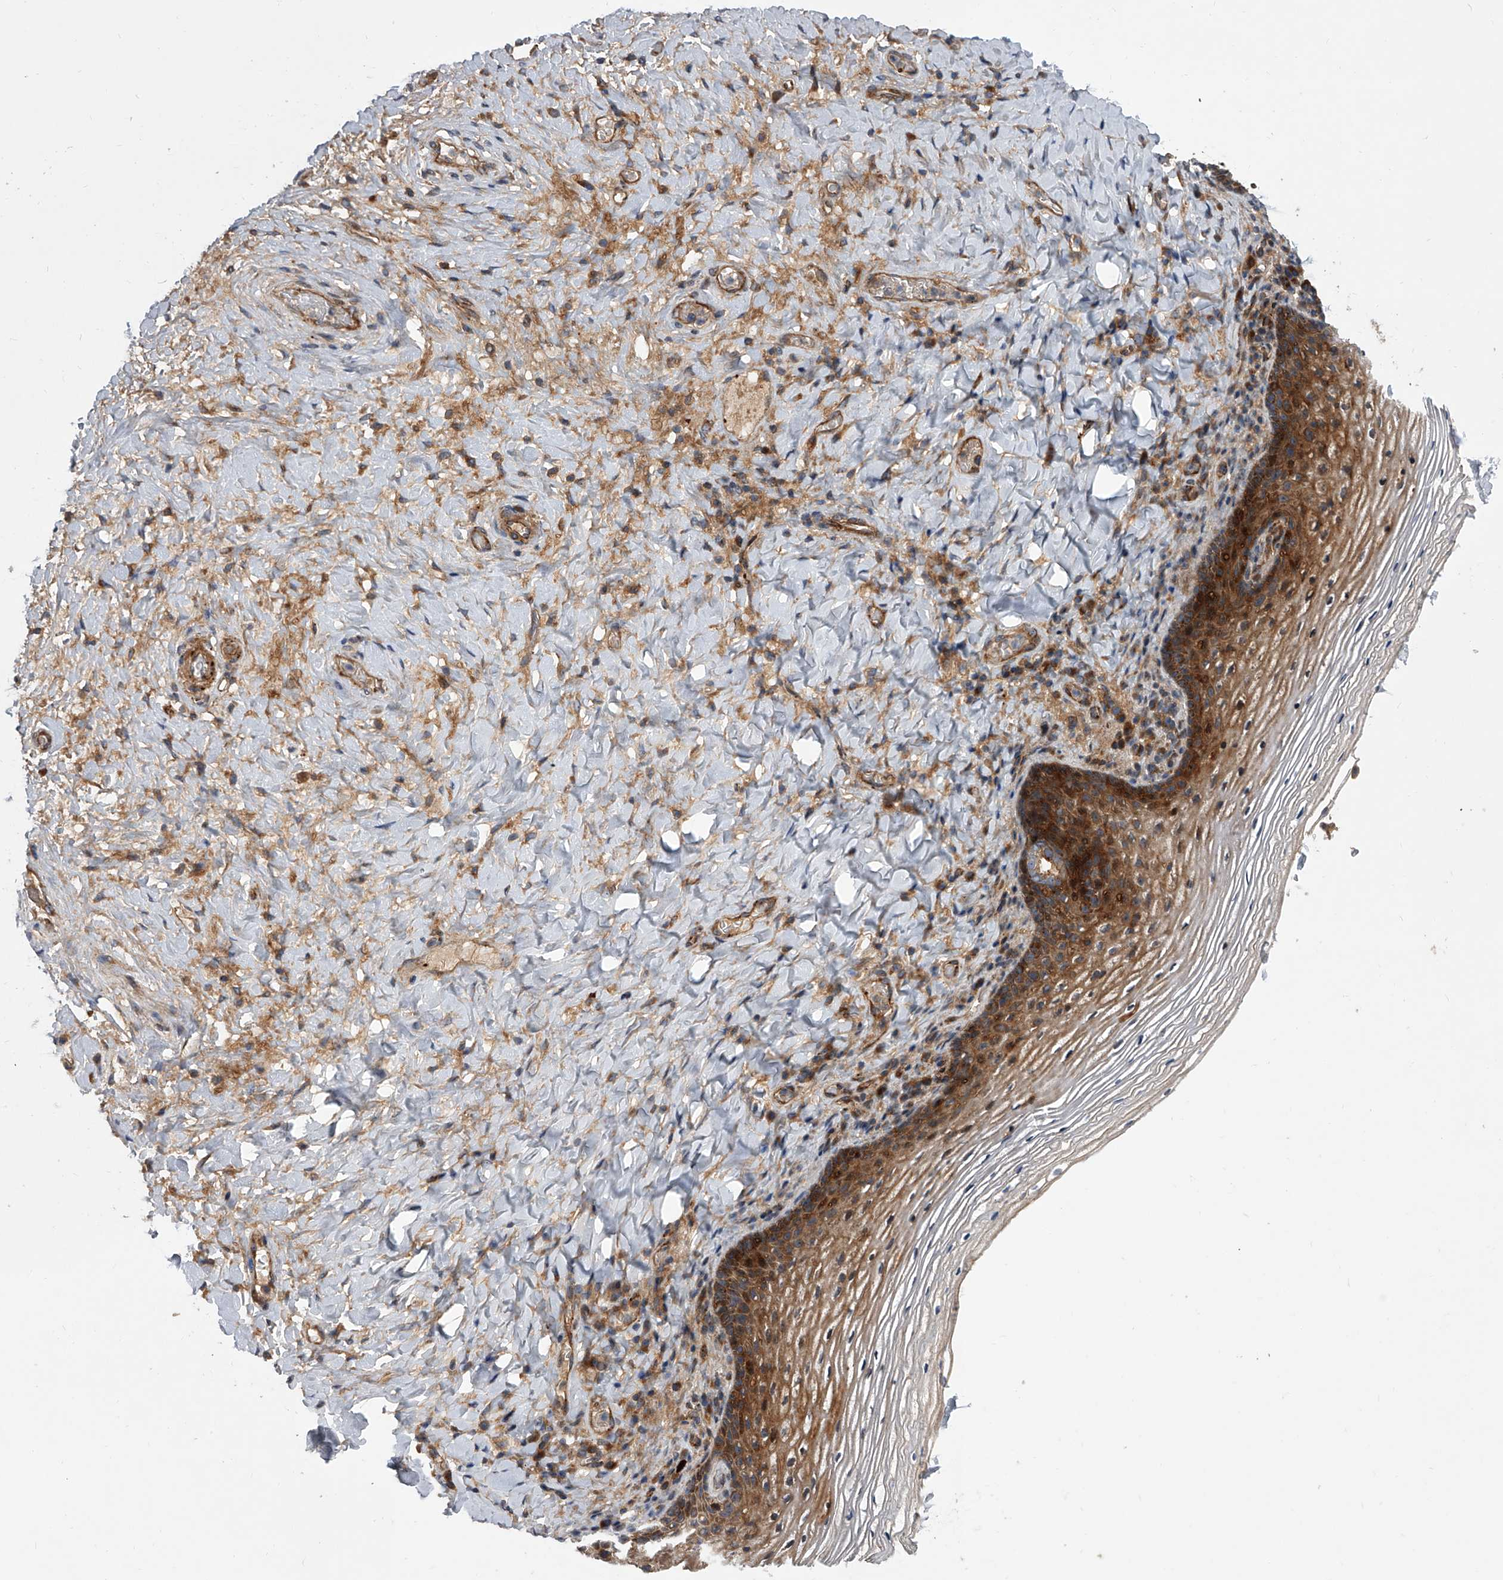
{"staining": {"intensity": "strong", "quantity": ">75%", "location": "cytoplasmic/membranous"}, "tissue": "vagina", "cell_type": "Squamous epithelial cells", "image_type": "normal", "snomed": [{"axis": "morphology", "description": "Normal tissue, NOS"}, {"axis": "topography", "description": "Vagina"}], "caption": "Strong cytoplasmic/membranous staining for a protein is appreciated in approximately >75% of squamous epithelial cells of benign vagina using immunohistochemistry.", "gene": "USP47", "patient": {"sex": "female", "age": 60}}